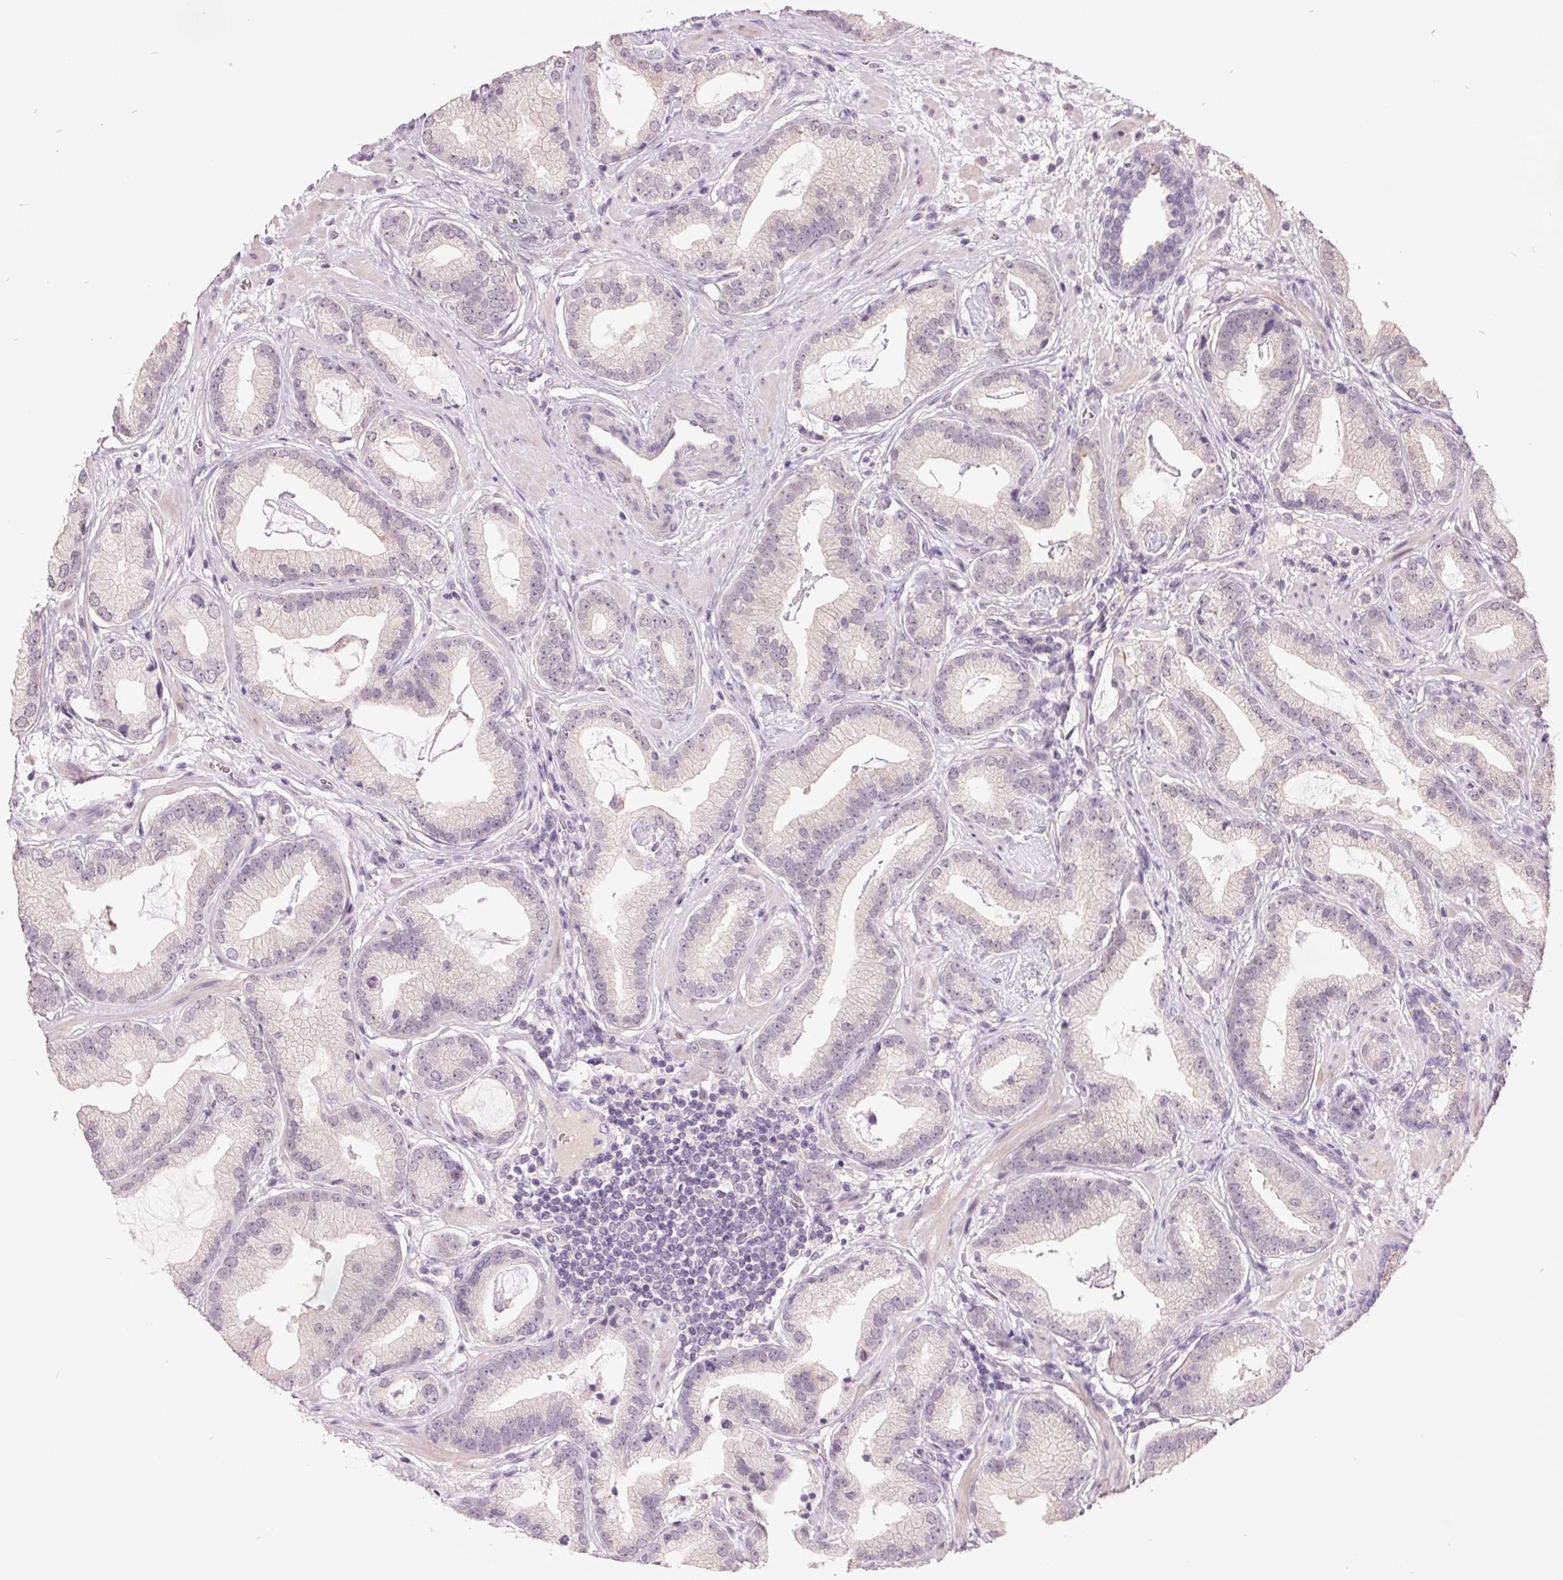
{"staining": {"intensity": "negative", "quantity": "none", "location": "none"}, "tissue": "prostate cancer", "cell_type": "Tumor cells", "image_type": "cancer", "snomed": [{"axis": "morphology", "description": "Adenocarcinoma, Low grade"}, {"axis": "topography", "description": "Prostate"}], "caption": "Immunohistochemistry histopathology image of neoplastic tissue: human prostate cancer (low-grade adenocarcinoma) stained with DAB reveals no significant protein expression in tumor cells.", "gene": "C2orf16", "patient": {"sex": "male", "age": 62}}